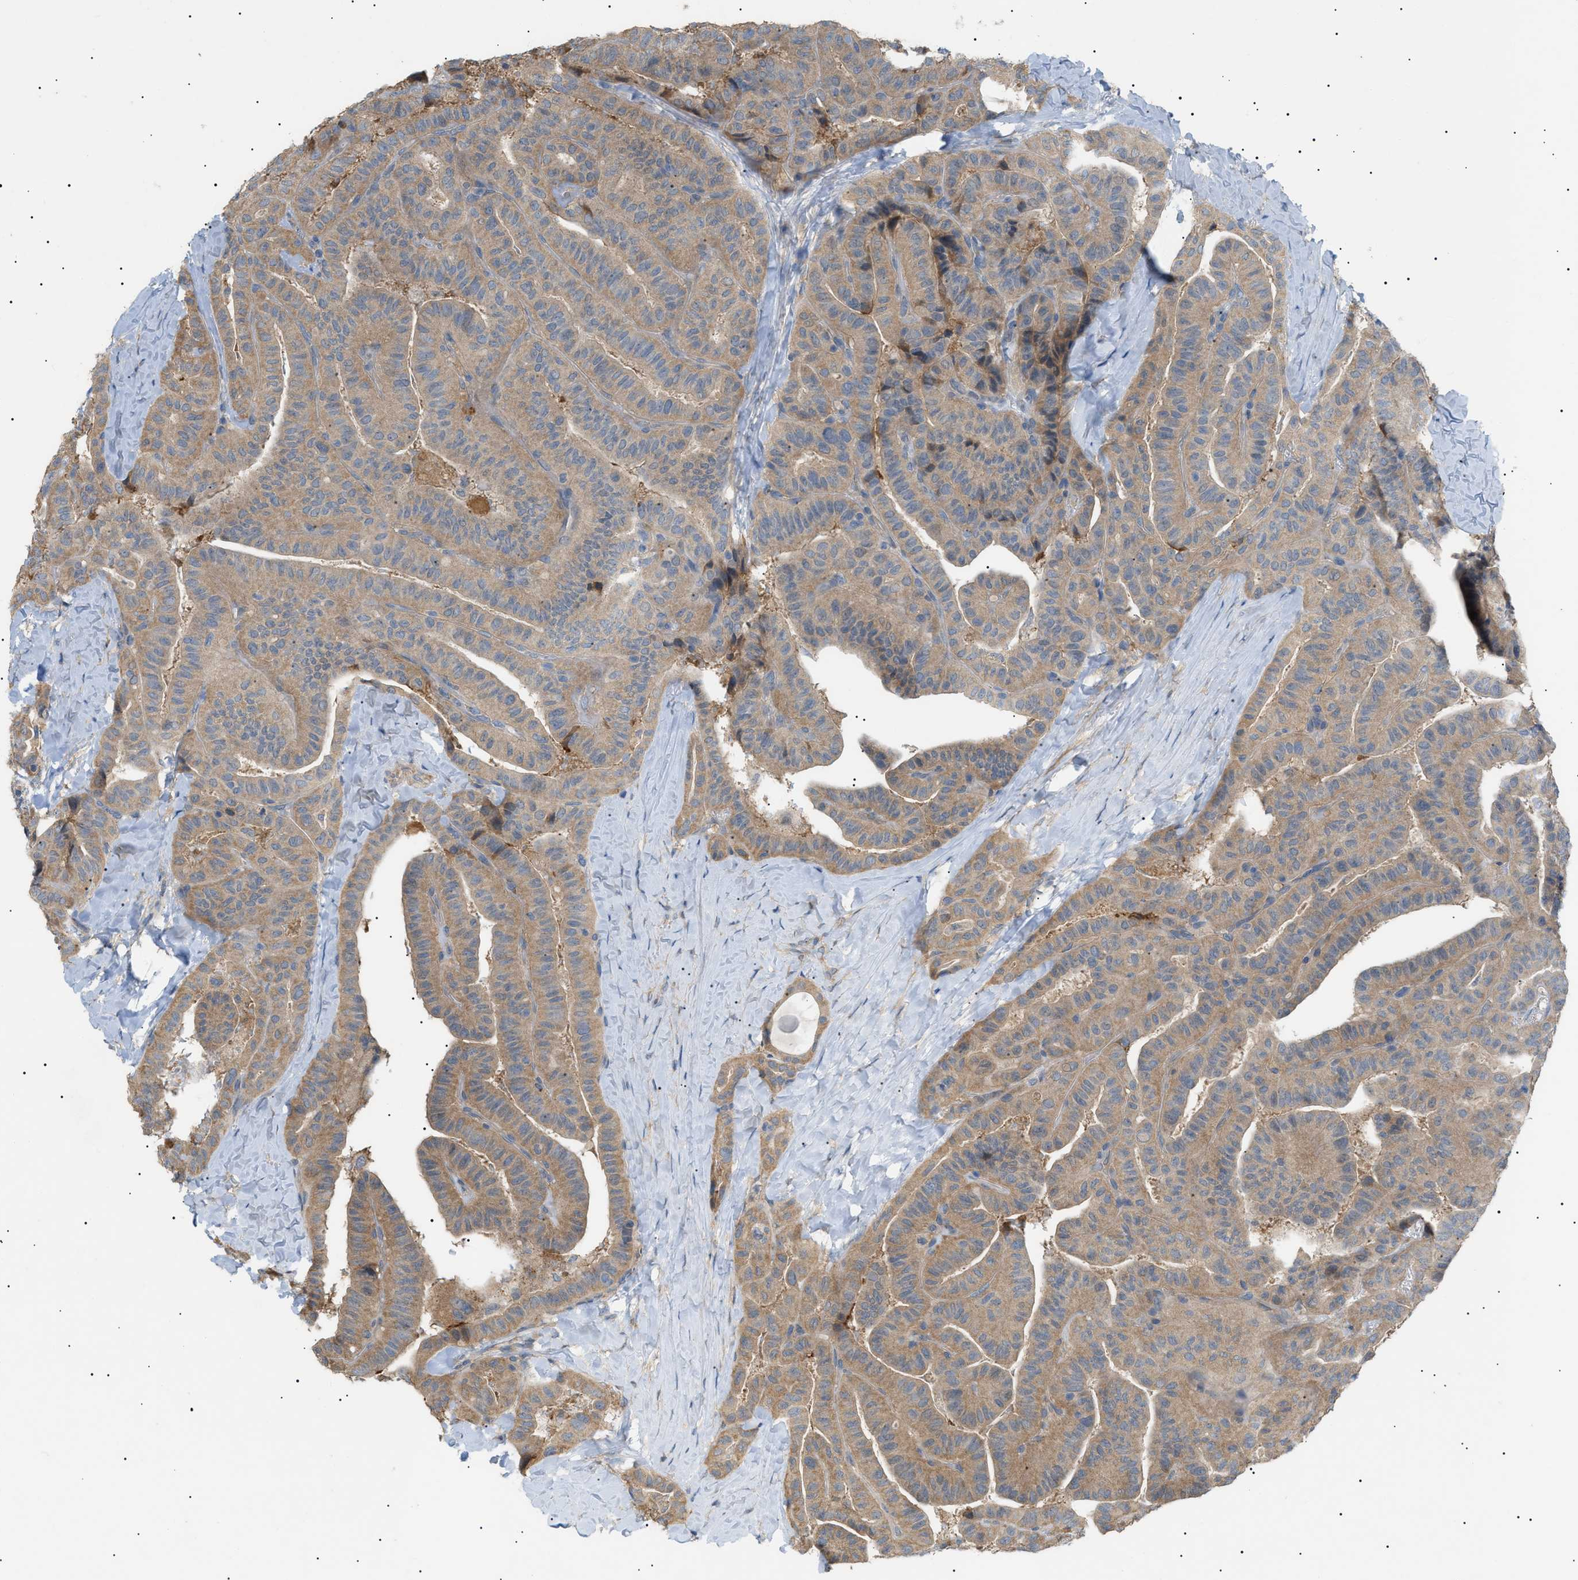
{"staining": {"intensity": "moderate", "quantity": ">75%", "location": "cytoplasmic/membranous"}, "tissue": "thyroid cancer", "cell_type": "Tumor cells", "image_type": "cancer", "snomed": [{"axis": "morphology", "description": "Papillary adenocarcinoma, NOS"}, {"axis": "topography", "description": "Thyroid gland"}], "caption": "Thyroid papillary adenocarcinoma was stained to show a protein in brown. There is medium levels of moderate cytoplasmic/membranous expression in about >75% of tumor cells. (Stains: DAB (3,3'-diaminobenzidine) in brown, nuclei in blue, Microscopy: brightfield microscopy at high magnification).", "gene": "IRS2", "patient": {"sex": "male", "age": 77}}